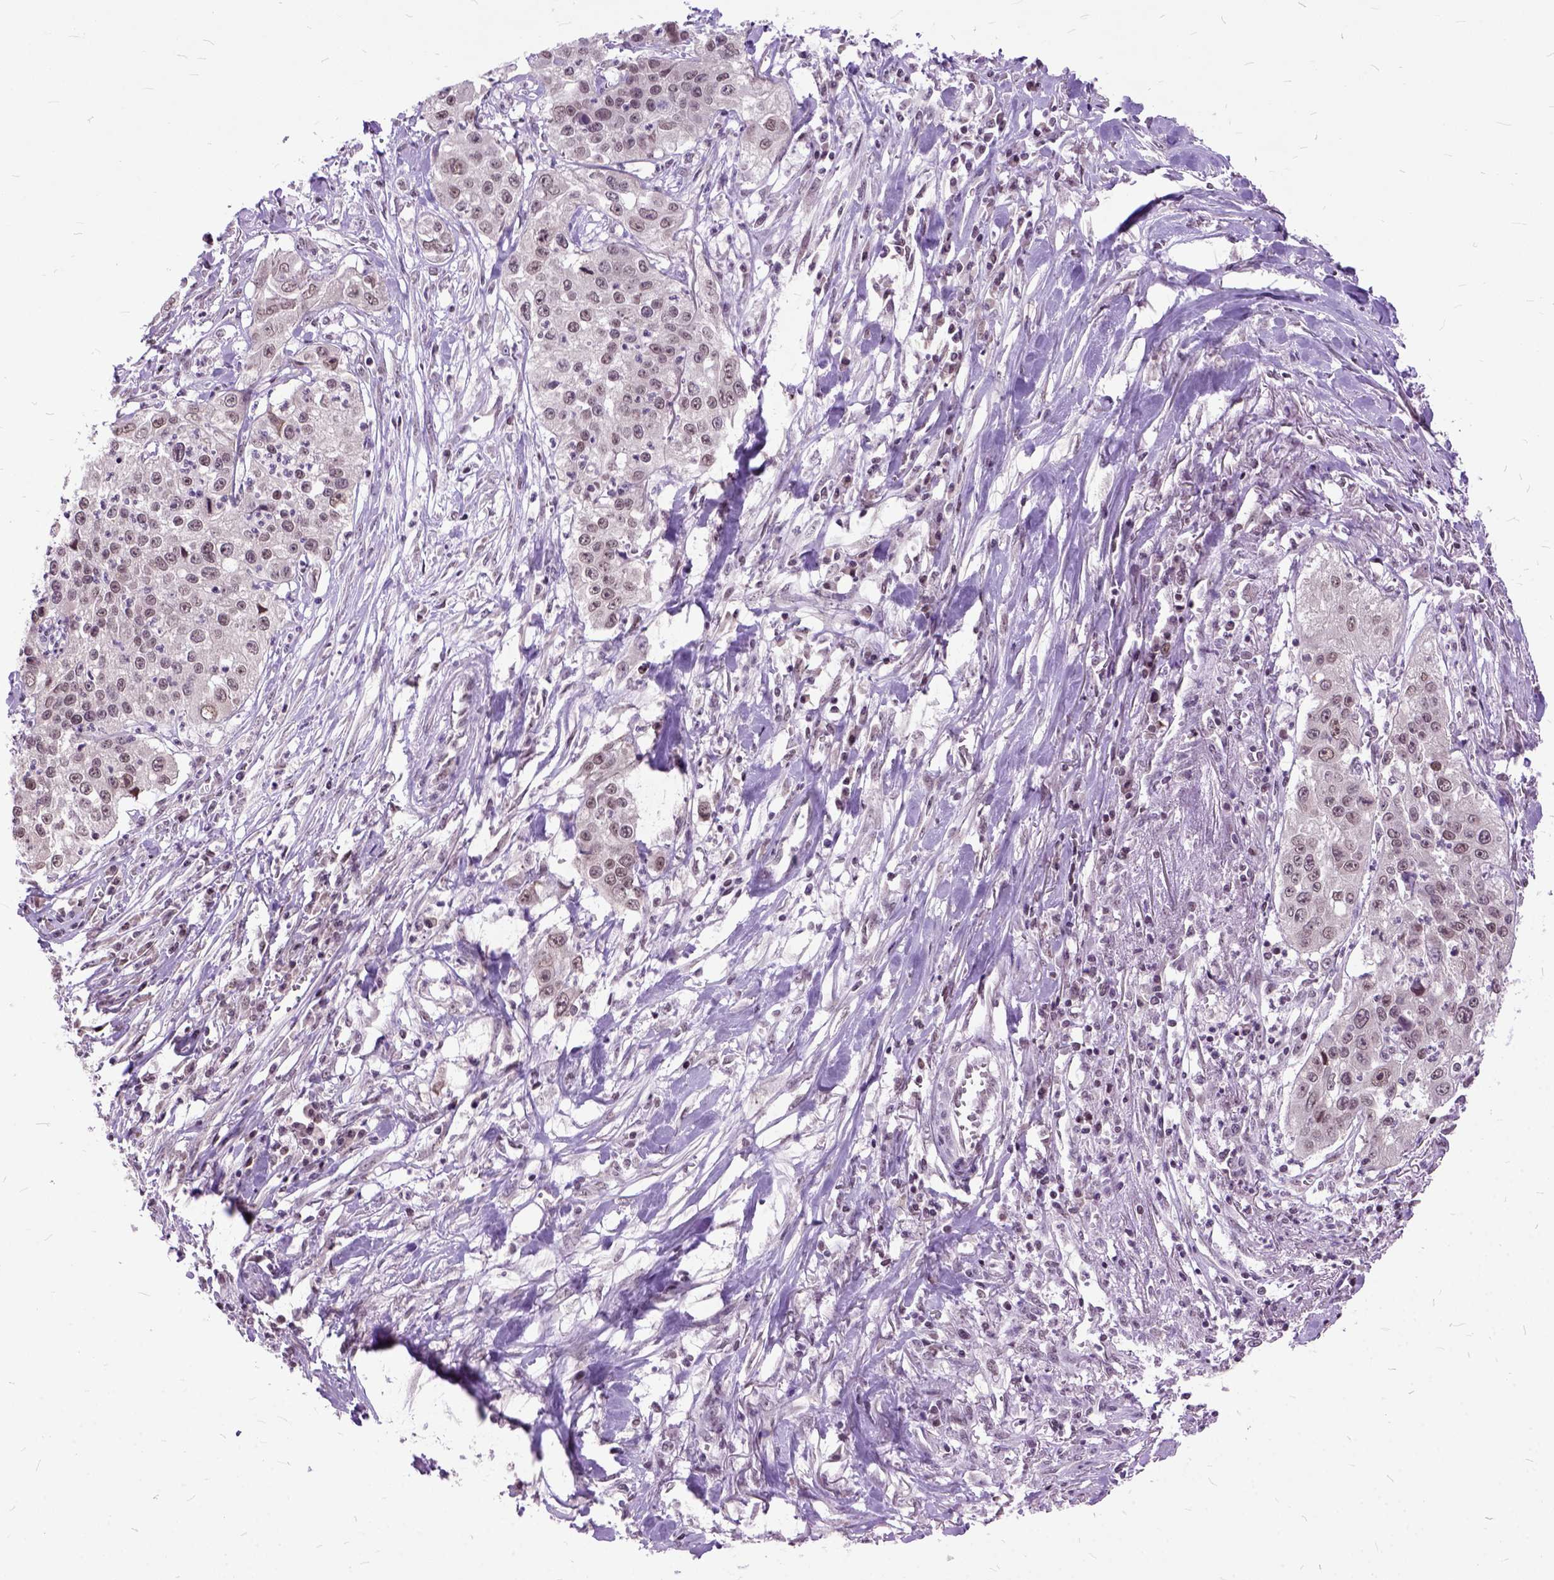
{"staining": {"intensity": "weak", "quantity": ">75%", "location": "nuclear"}, "tissue": "lung cancer", "cell_type": "Tumor cells", "image_type": "cancer", "snomed": [{"axis": "morphology", "description": "Squamous cell carcinoma, NOS"}, {"axis": "morphology", "description": "Squamous cell carcinoma, metastatic, NOS"}, {"axis": "topography", "description": "Lung"}, {"axis": "topography", "description": "Pleura, NOS"}], "caption": "Lung cancer (metastatic squamous cell carcinoma) stained with a protein marker shows weak staining in tumor cells.", "gene": "ORC5", "patient": {"sex": "male", "age": 72}}